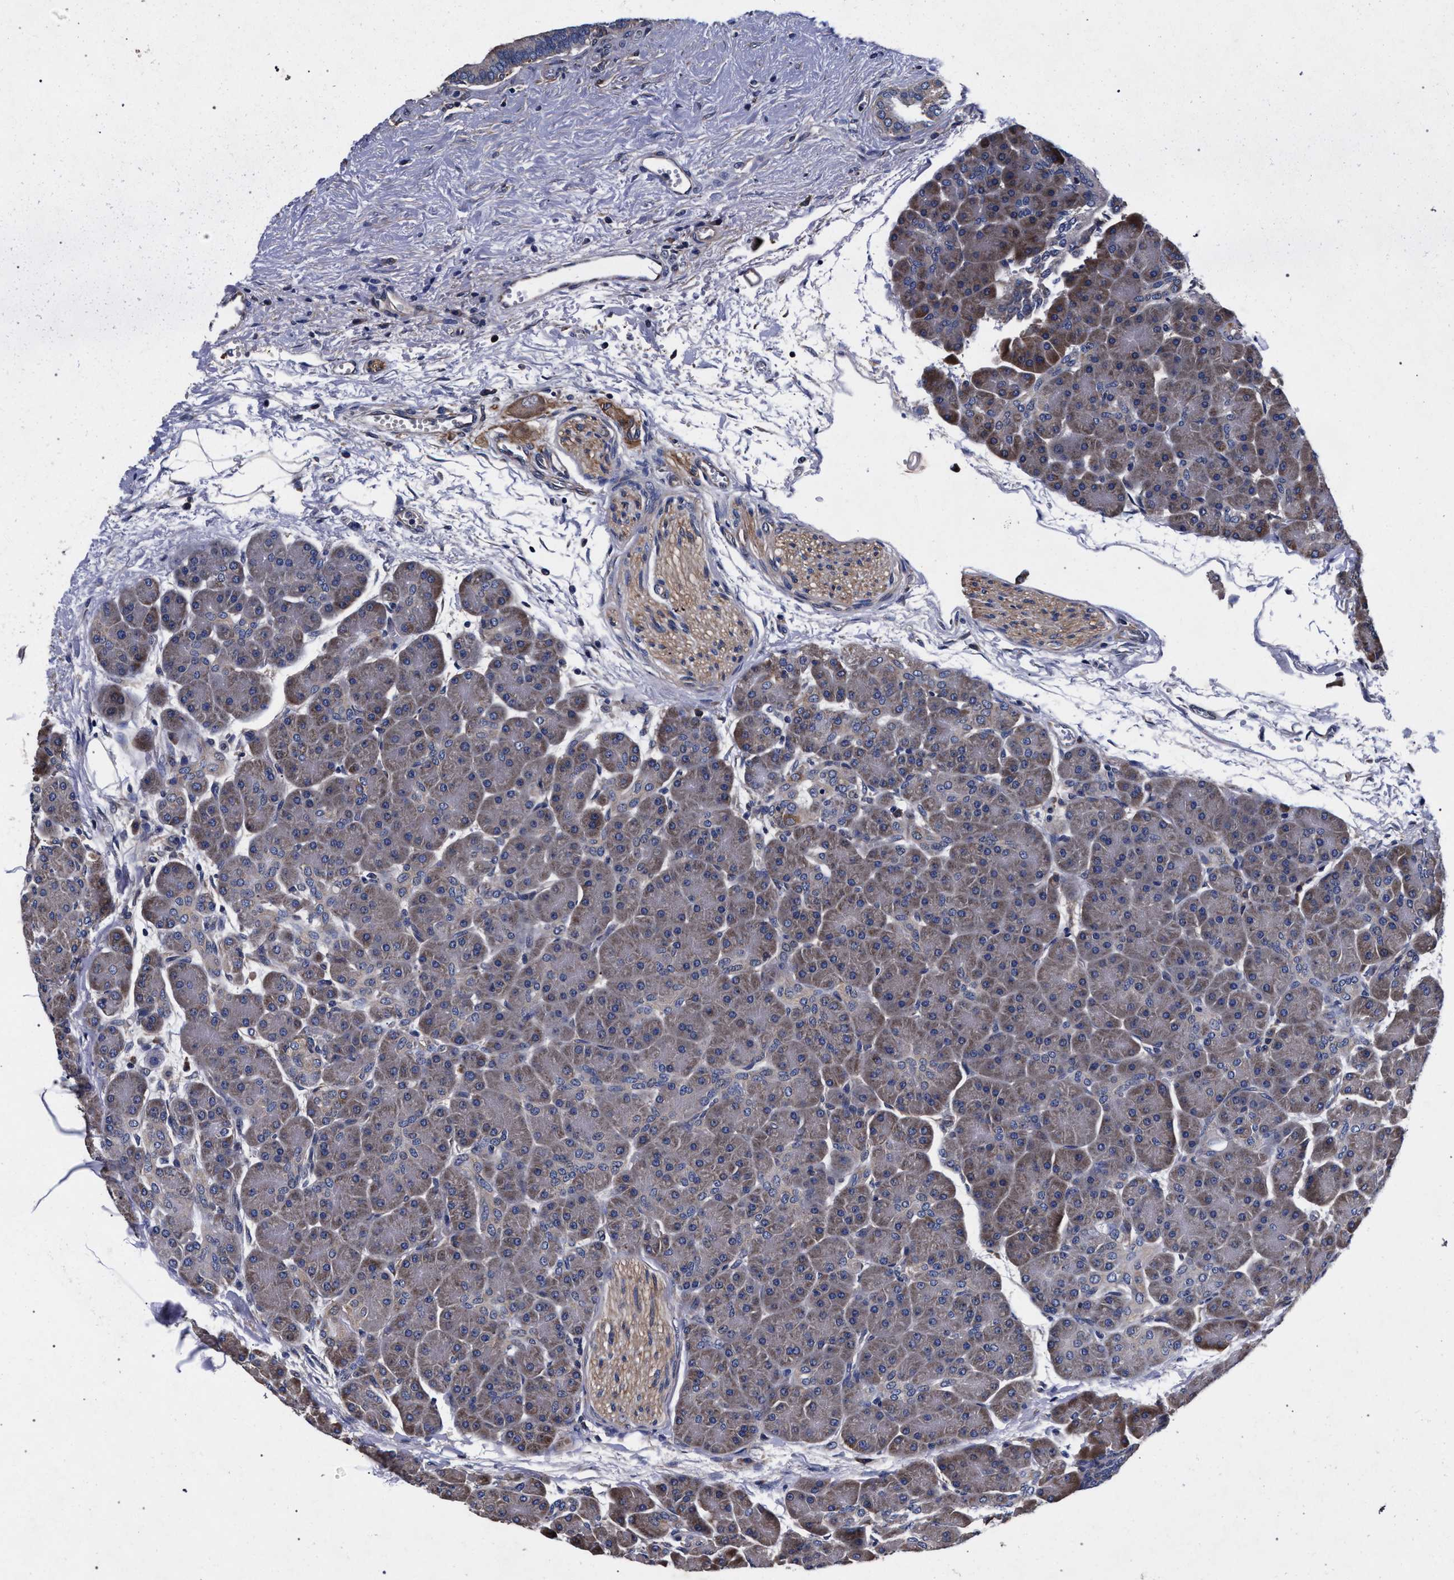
{"staining": {"intensity": "moderate", "quantity": "25%-75%", "location": "cytoplasmic/membranous"}, "tissue": "pancreas", "cell_type": "Exocrine glandular cells", "image_type": "normal", "snomed": [{"axis": "morphology", "description": "Normal tissue, NOS"}, {"axis": "topography", "description": "Pancreas"}], "caption": "The micrograph reveals a brown stain indicating the presence of a protein in the cytoplasmic/membranous of exocrine glandular cells in pancreas. (DAB (3,3'-diaminobenzidine) IHC with brightfield microscopy, high magnification).", "gene": "CFAP95", "patient": {"sex": "male", "age": 66}}